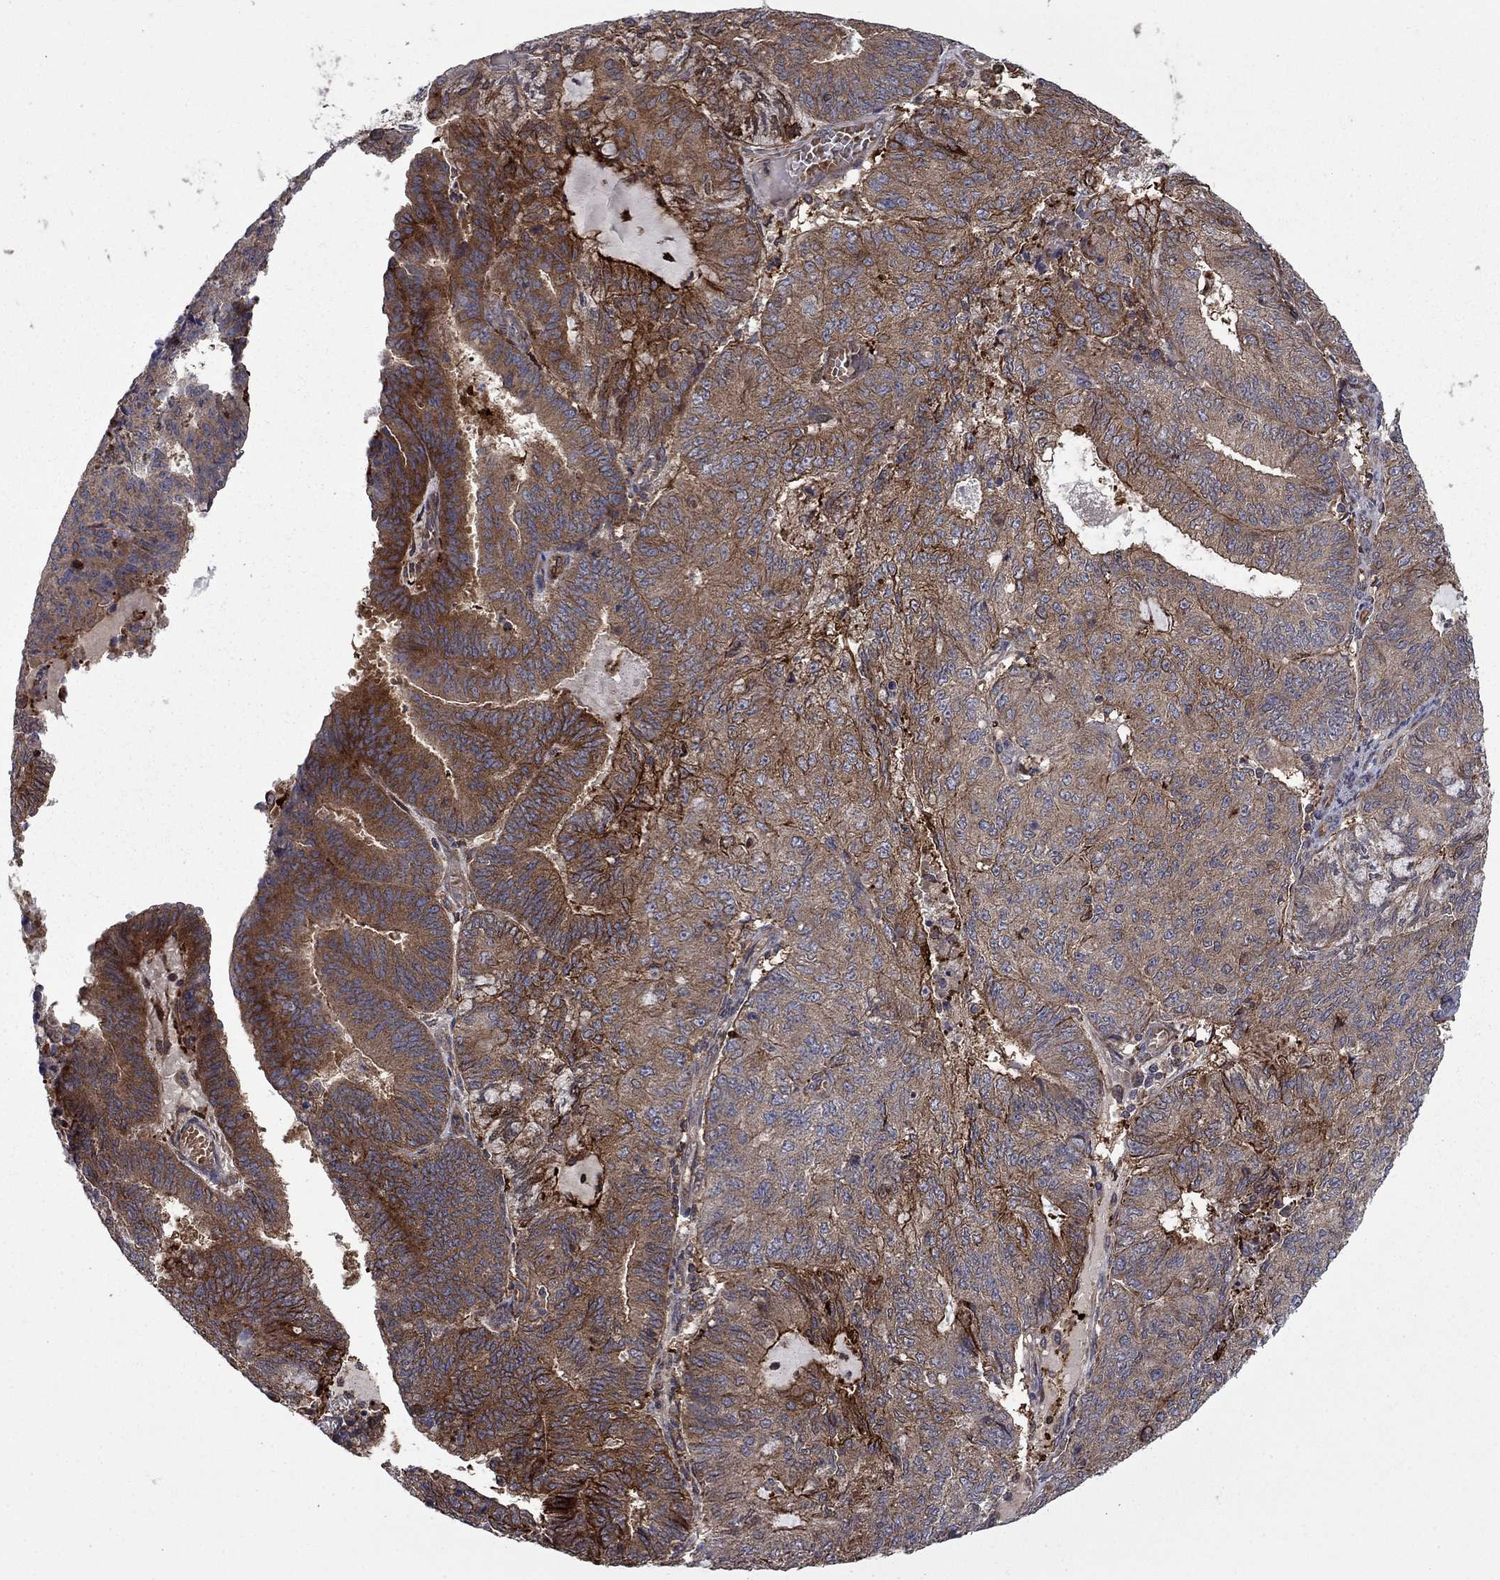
{"staining": {"intensity": "strong", "quantity": "<25%", "location": "cytoplasmic/membranous"}, "tissue": "endometrial cancer", "cell_type": "Tumor cells", "image_type": "cancer", "snomed": [{"axis": "morphology", "description": "Adenocarcinoma, NOS"}, {"axis": "topography", "description": "Endometrium"}], "caption": "Adenocarcinoma (endometrial) stained for a protein demonstrates strong cytoplasmic/membranous positivity in tumor cells.", "gene": "HDAC4", "patient": {"sex": "female", "age": 82}}